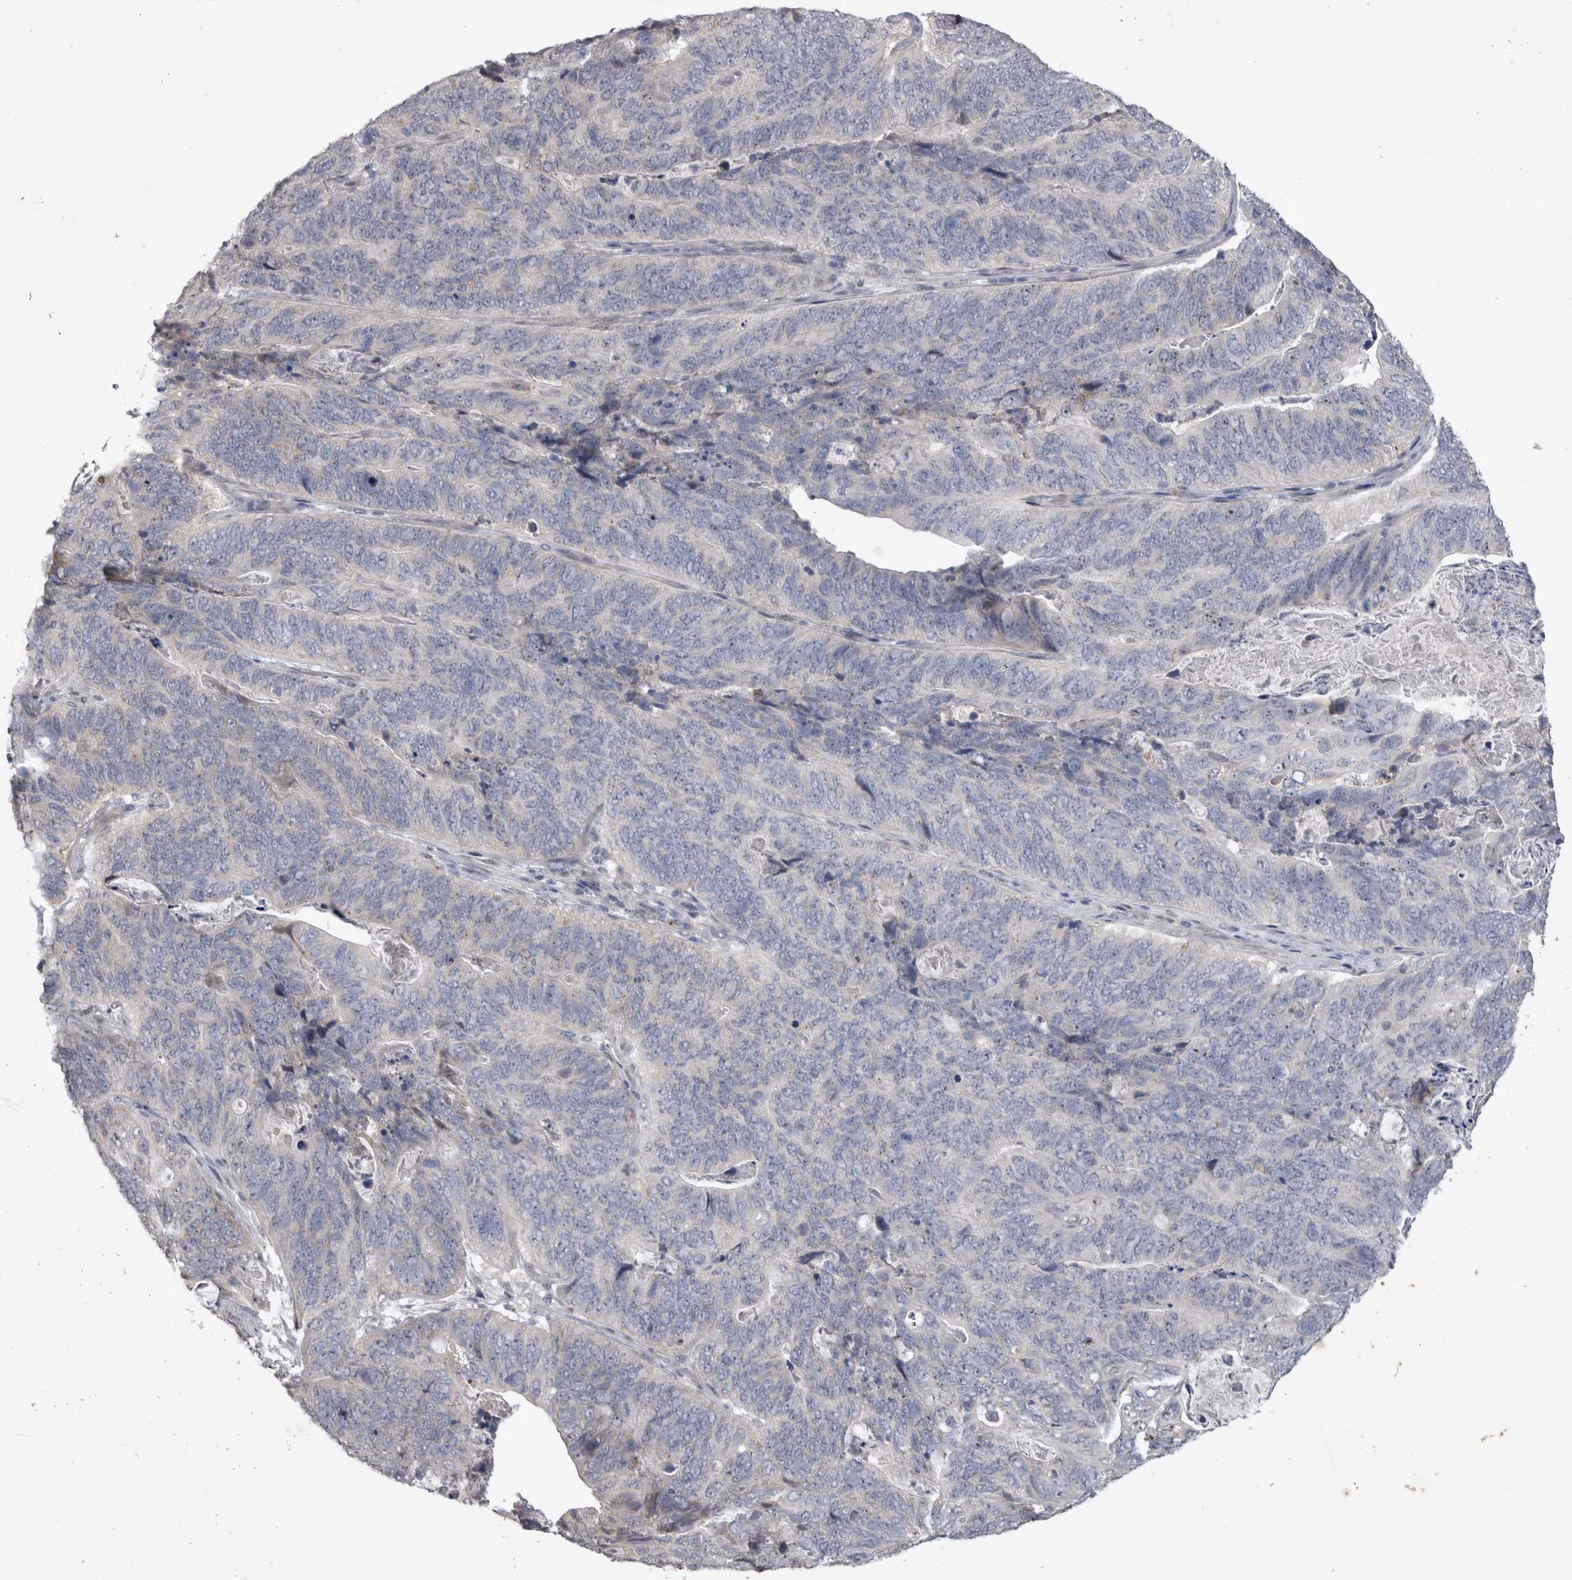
{"staining": {"intensity": "negative", "quantity": "none", "location": "none"}, "tissue": "stomach cancer", "cell_type": "Tumor cells", "image_type": "cancer", "snomed": [{"axis": "morphology", "description": "Normal tissue, NOS"}, {"axis": "morphology", "description": "Adenocarcinoma, NOS"}, {"axis": "topography", "description": "Stomach"}], "caption": "High power microscopy histopathology image of an immunohistochemistry (IHC) histopathology image of stomach adenocarcinoma, revealing no significant staining in tumor cells.", "gene": "IFI44", "patient": {"sex": "female", "age": 89}}